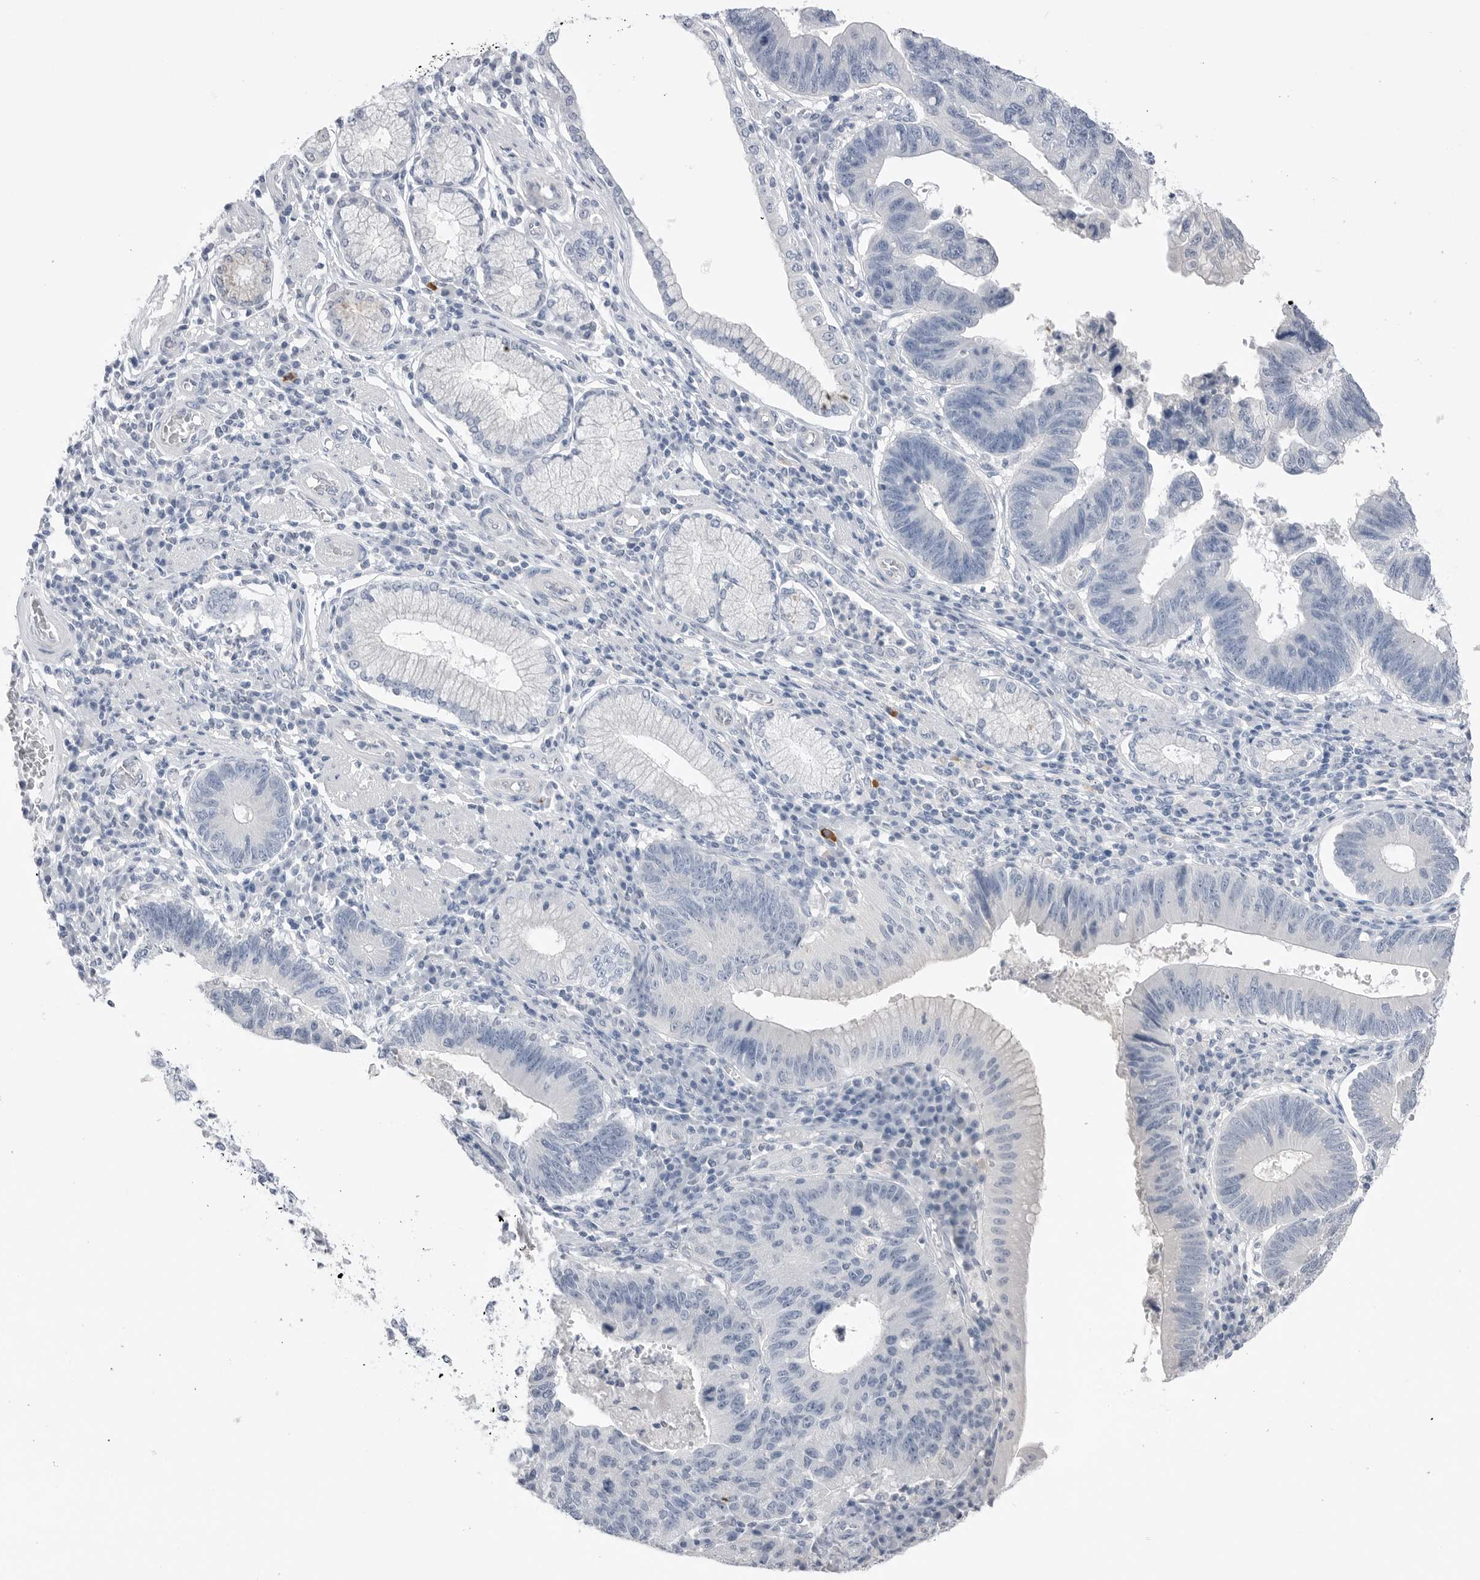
{"staining": {"intensity": "negative", "quantity": "none", "location": "none"}, "tissue": "stomach cancer", "cell_type": "Tumor cells", "image_type": "cancer", "snomed": [{"axis": "morphology", "description": "Adenocarcinoma, NOS"}, {"axis": "topography", "description": "Stomach"}], "caption": "DAB immunohistochemical staining of stomach cancer reveals no significant staining in tumor cells. Brightfield microscopy of immunohistochemistry (IHC) stained with DAB (brown) and hematoxylin (blue), captured at high magnification.", "gene": "ABHD12", "patient": {"sex": "male", "age": 59}}